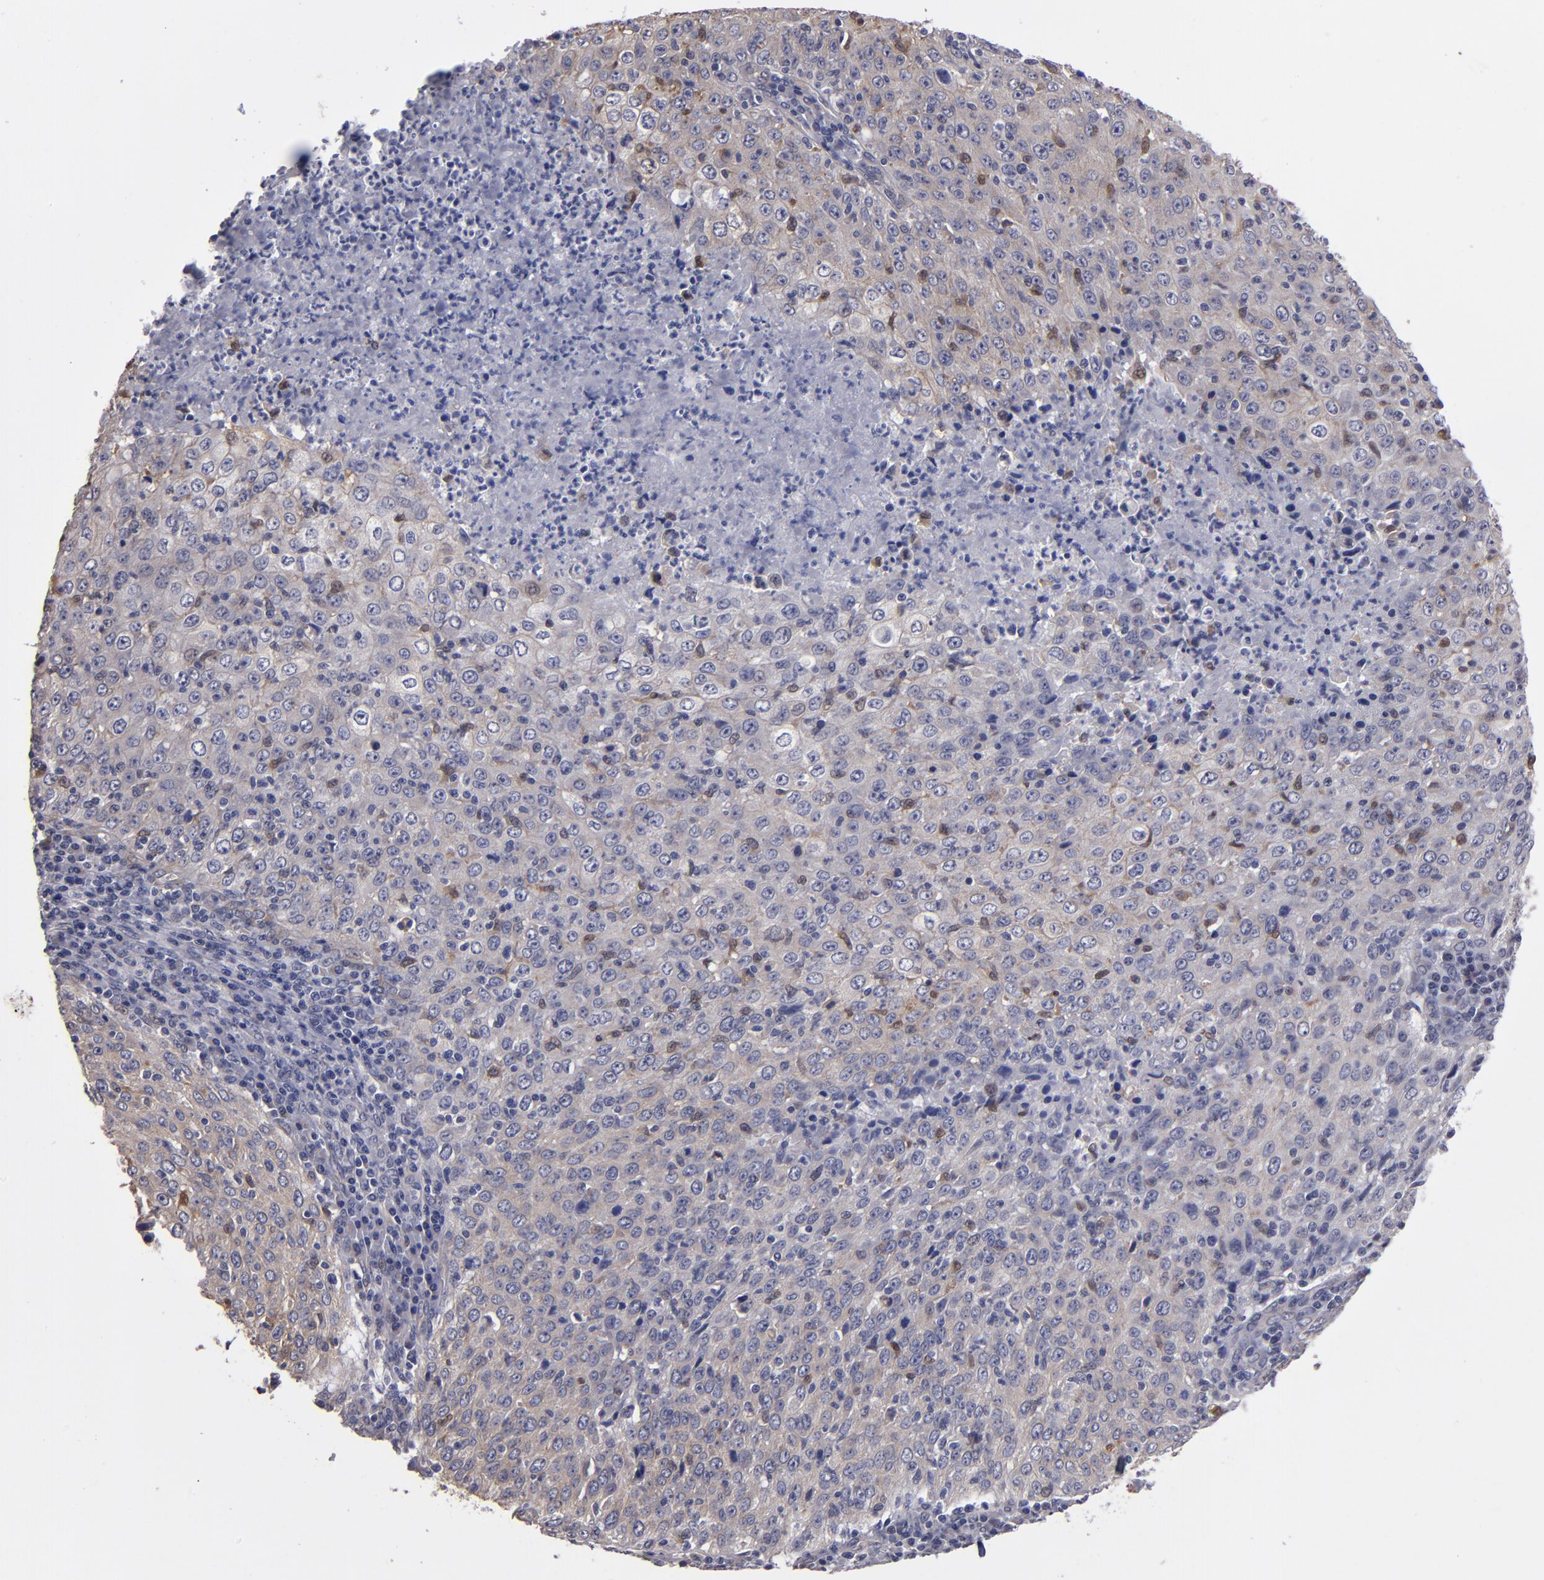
{"staining": {"intensity": "weak", "quantity": ">75%", "location": "cytoplasmic/membranous"}, "tissue": "cervical cancer", "cell_type": "Tumor cells", "image_type": "cancer", "snomed": [{"axis": "morphology", "description": "Squamous cell carcinoma, NOS"}, {"axis": "topography", "description": "Cervix"}], "caption": "Cervical cancer stained with a protein marker shows weak staining in tumor cells.", "gene": "NDRG2", "patient": {"sex": "female", "age": 27}}